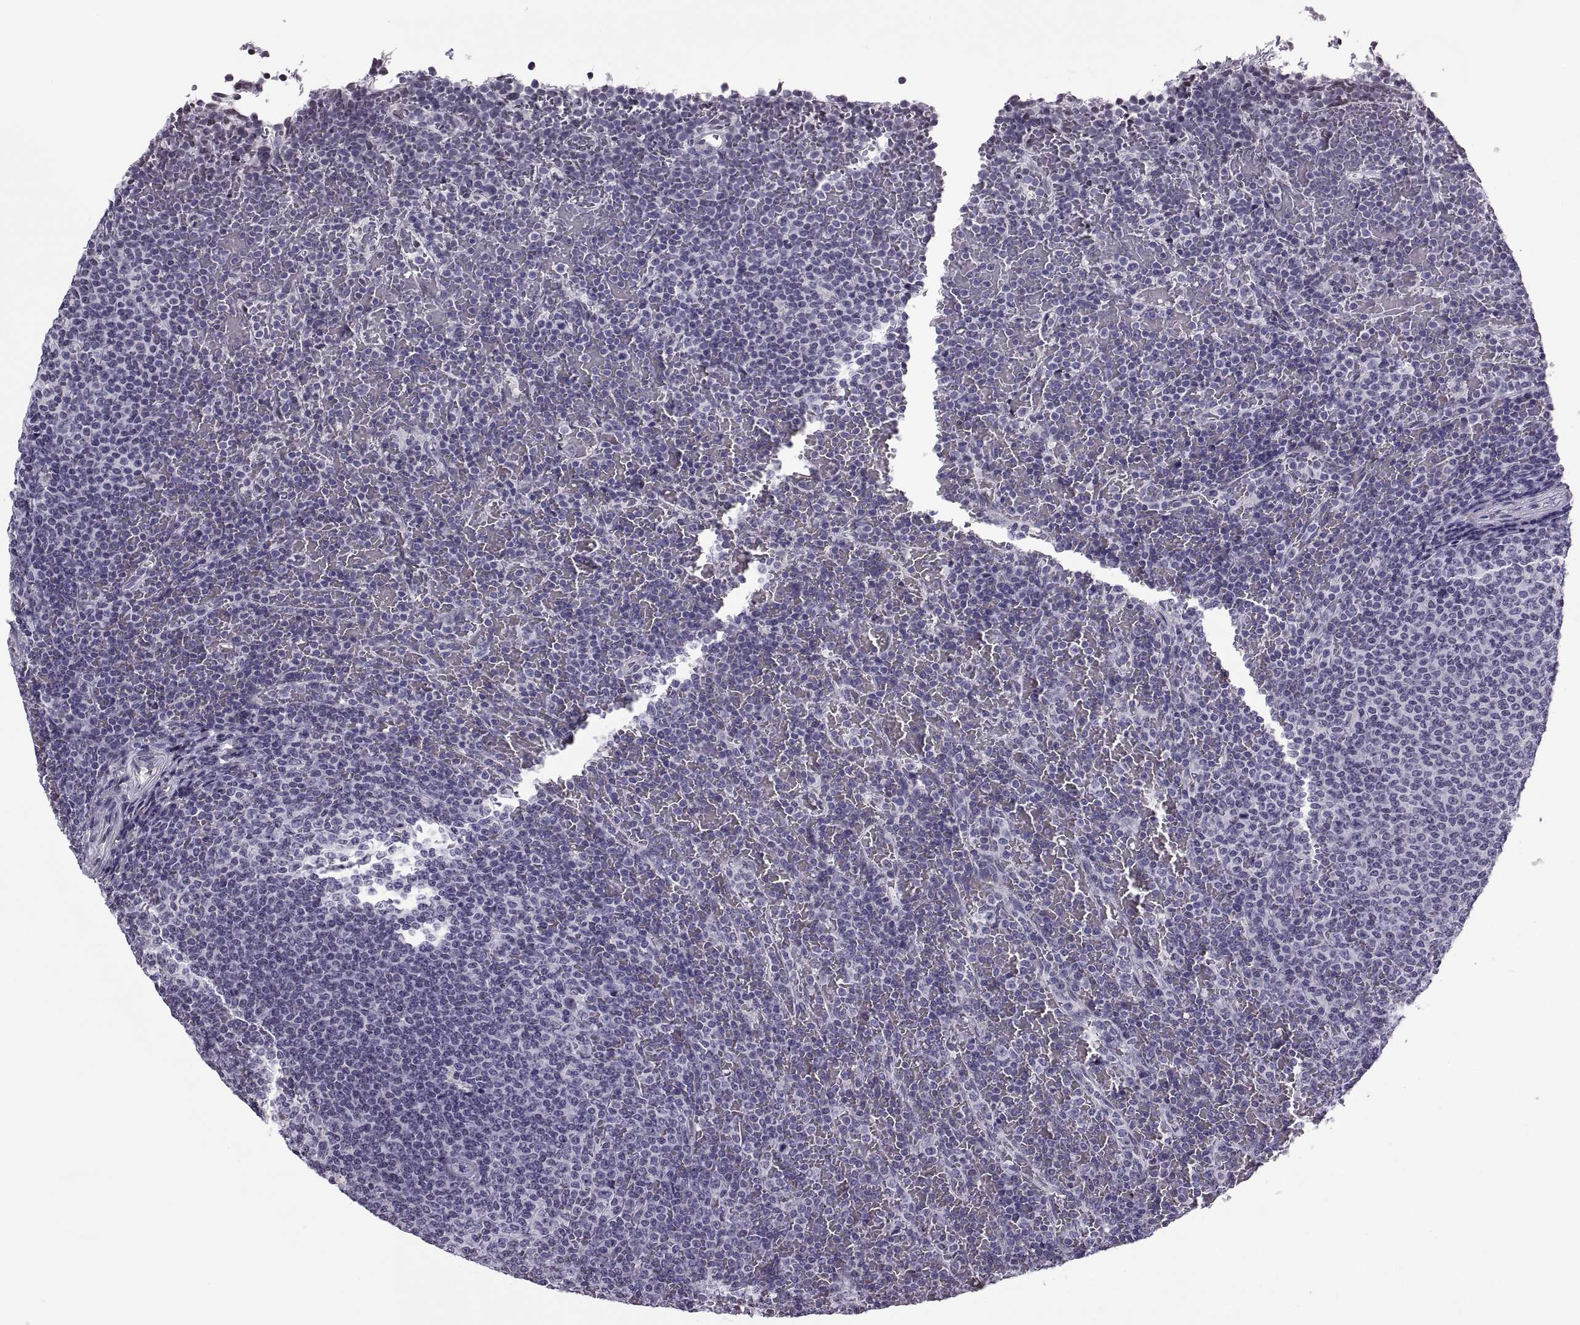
{"staining": {"intensity": "negative", "quantity": "none", "location": "none"}, "tissue": "lymphoma", "cell_type": "Tumor cells", "image_type": "cancer", "snomed": [{"axis": "morphology", "description": "Malignant lymphoma, non-Hodgkin's type, Low grade"}, {"axis": "topography", "description": "Spleen"}], "caption": "IHC of lymphoma reveals no positivity in tumor cells.", "gene": "H1-8", "patient": {"sex": "female", "age": 77}}